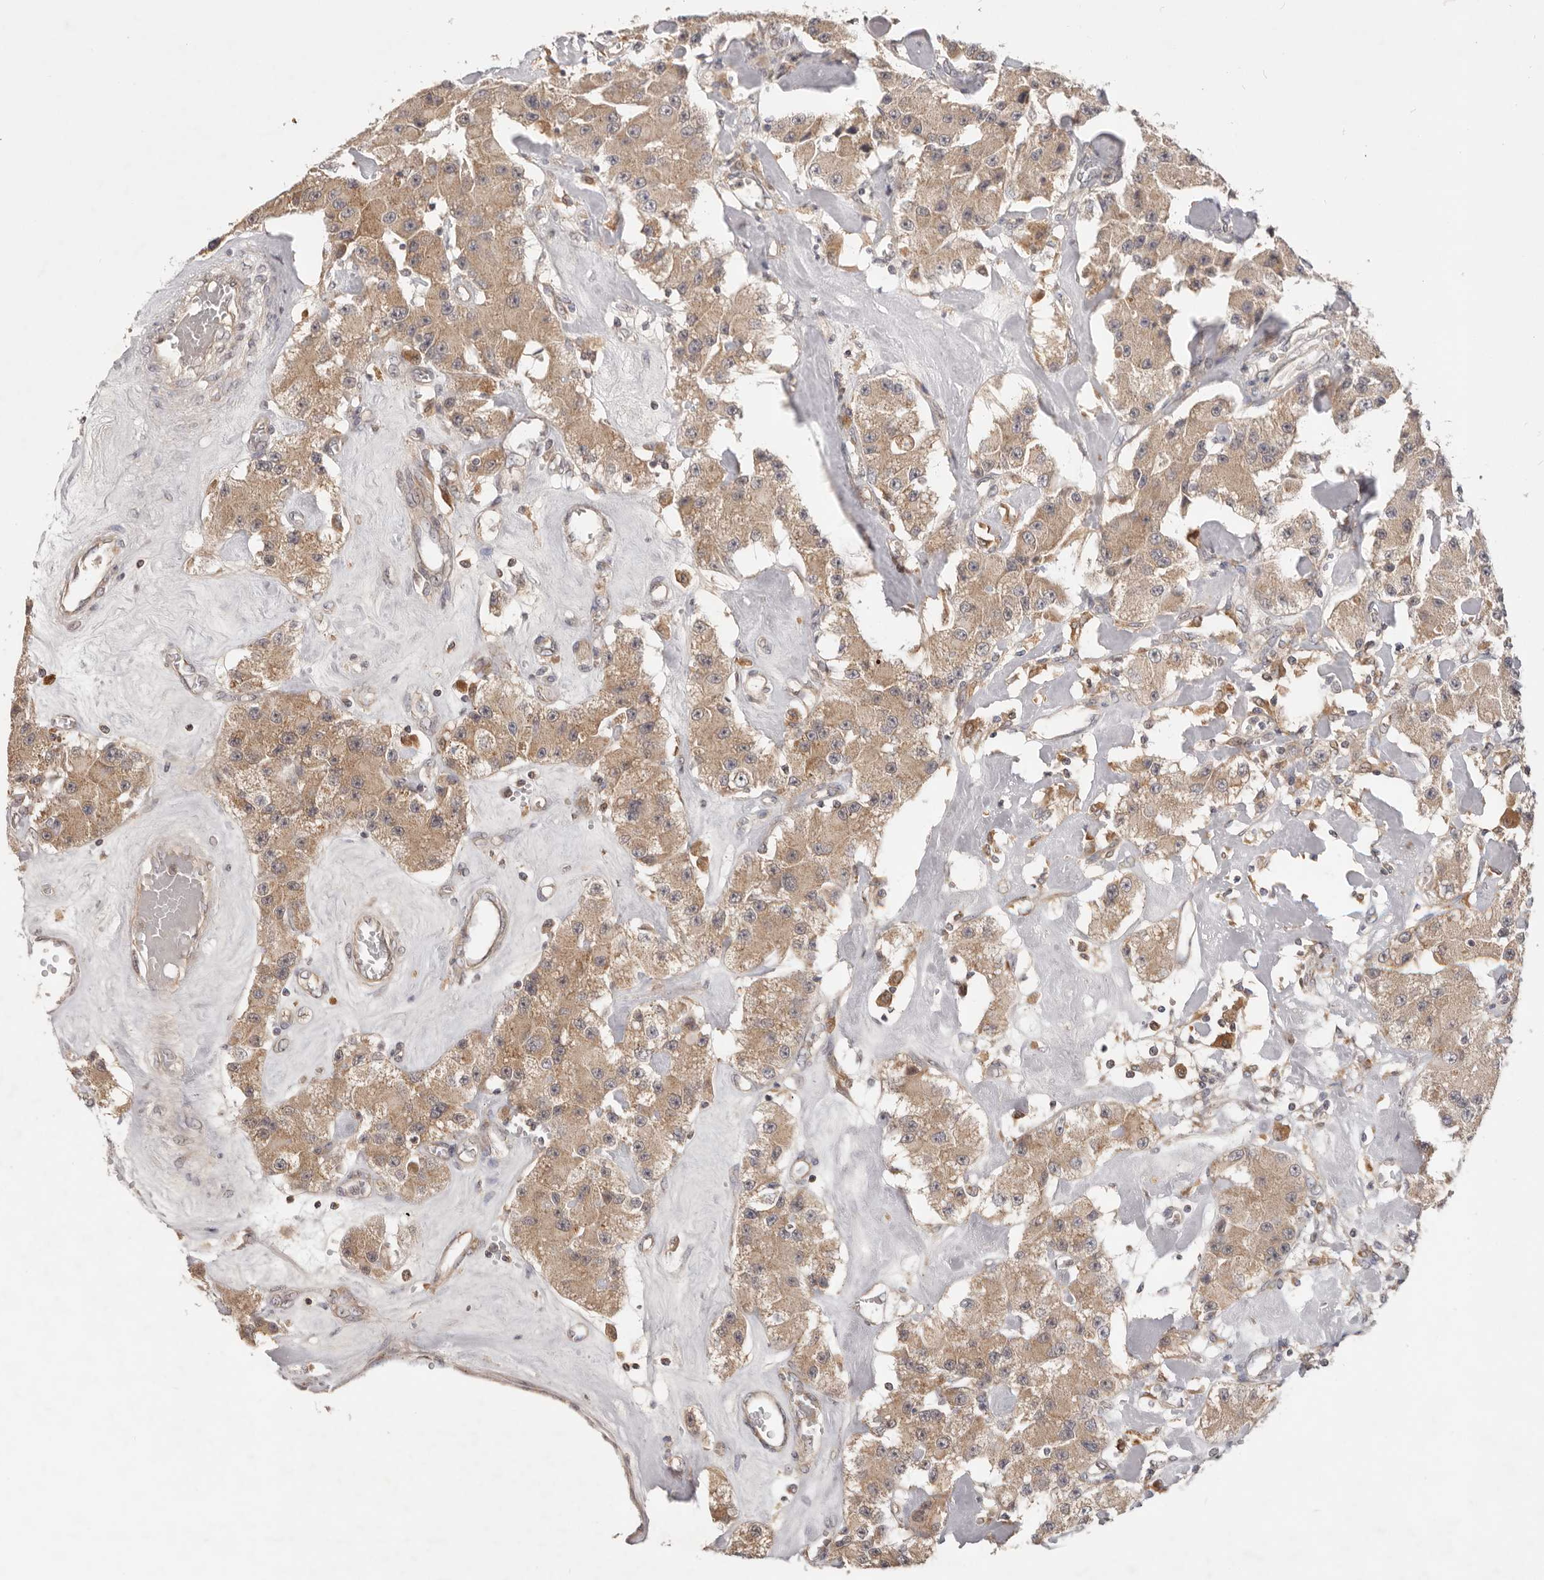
{"staining": {"intensity": "moderate", "quantity": ">75%", "location": "cytoplasmic/membranous"}, "tissue": "carcinoid", "cell_type": "Tumor cells", "image_type": "cancer", "snomed": [{"axis": "morphology", "description": "Carcinoid, malignant, NOS"}, {"axis": "topography", "description": "Pancreas"}], "caption": "Immunohistochemistry histopathology image of malignant carcinoid stained for a protein (brown), which shows medium levels of moderate cytoplasmic/membranous staining in approximately >75% of tumor cells.", "gene": "LRP6", "patient": {"sex": "male", "age": 41}}